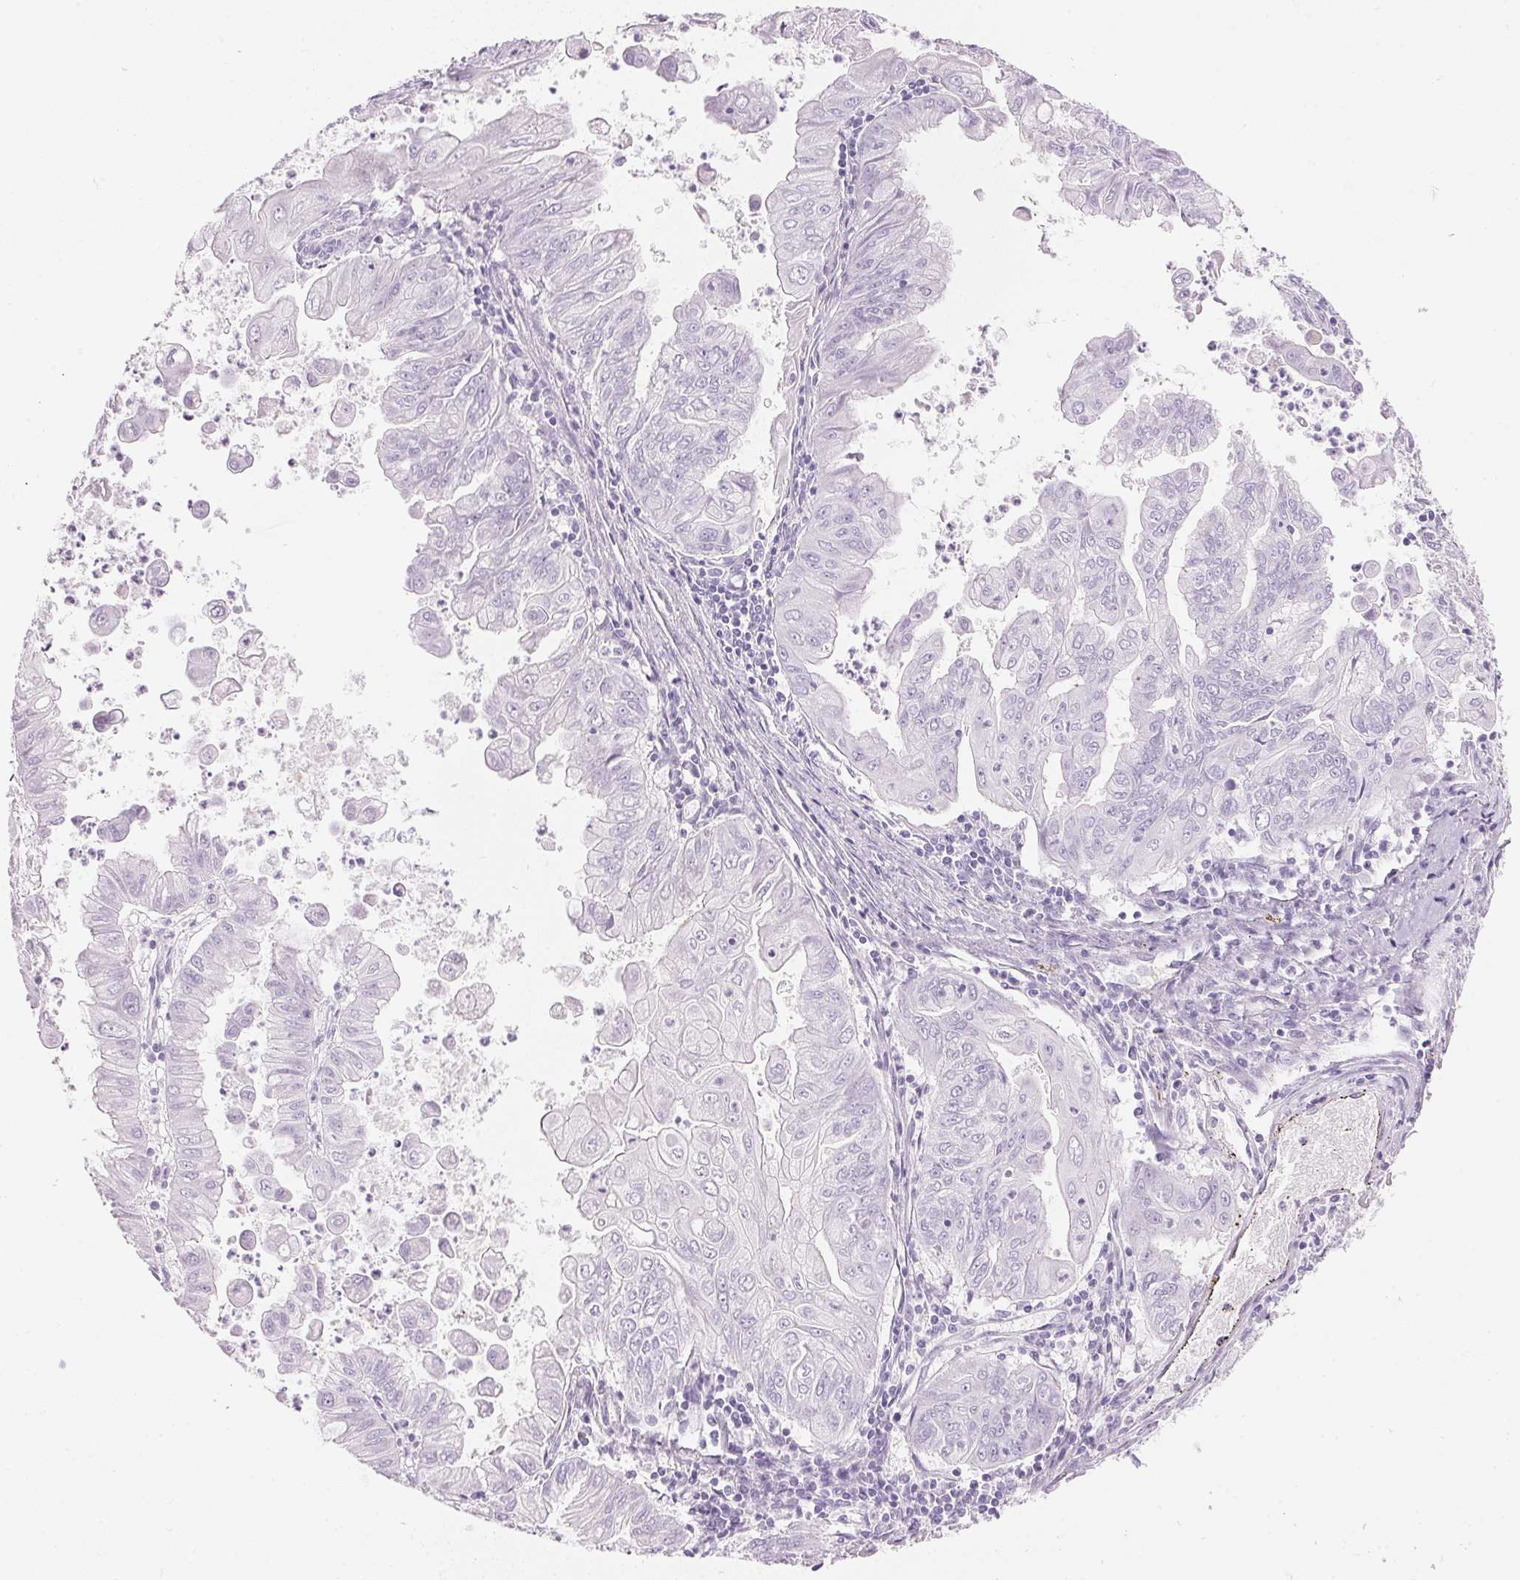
{"staining": {"intensity": "negative", "quantity": "none", "location": "none"}, "tissue": "stomach cancer", "cell_type": "Tumor cells", "image_type": "cancer", "snomed": [{"axis": "morphology", "description": "Adenocarcinoma, NOS"}, {"axis": "topography", "description": "Stomach, upper"}], "caption": "Immunohistochemical staining of stomach adenocarcinoma displays no significant expression in tumor cells. (DAB (3,3'-diaminobenzidine) immunohistochemistry, high magnification).", "gene": "IGFBP1", "patient": {"sex": "male", "age": 80}}